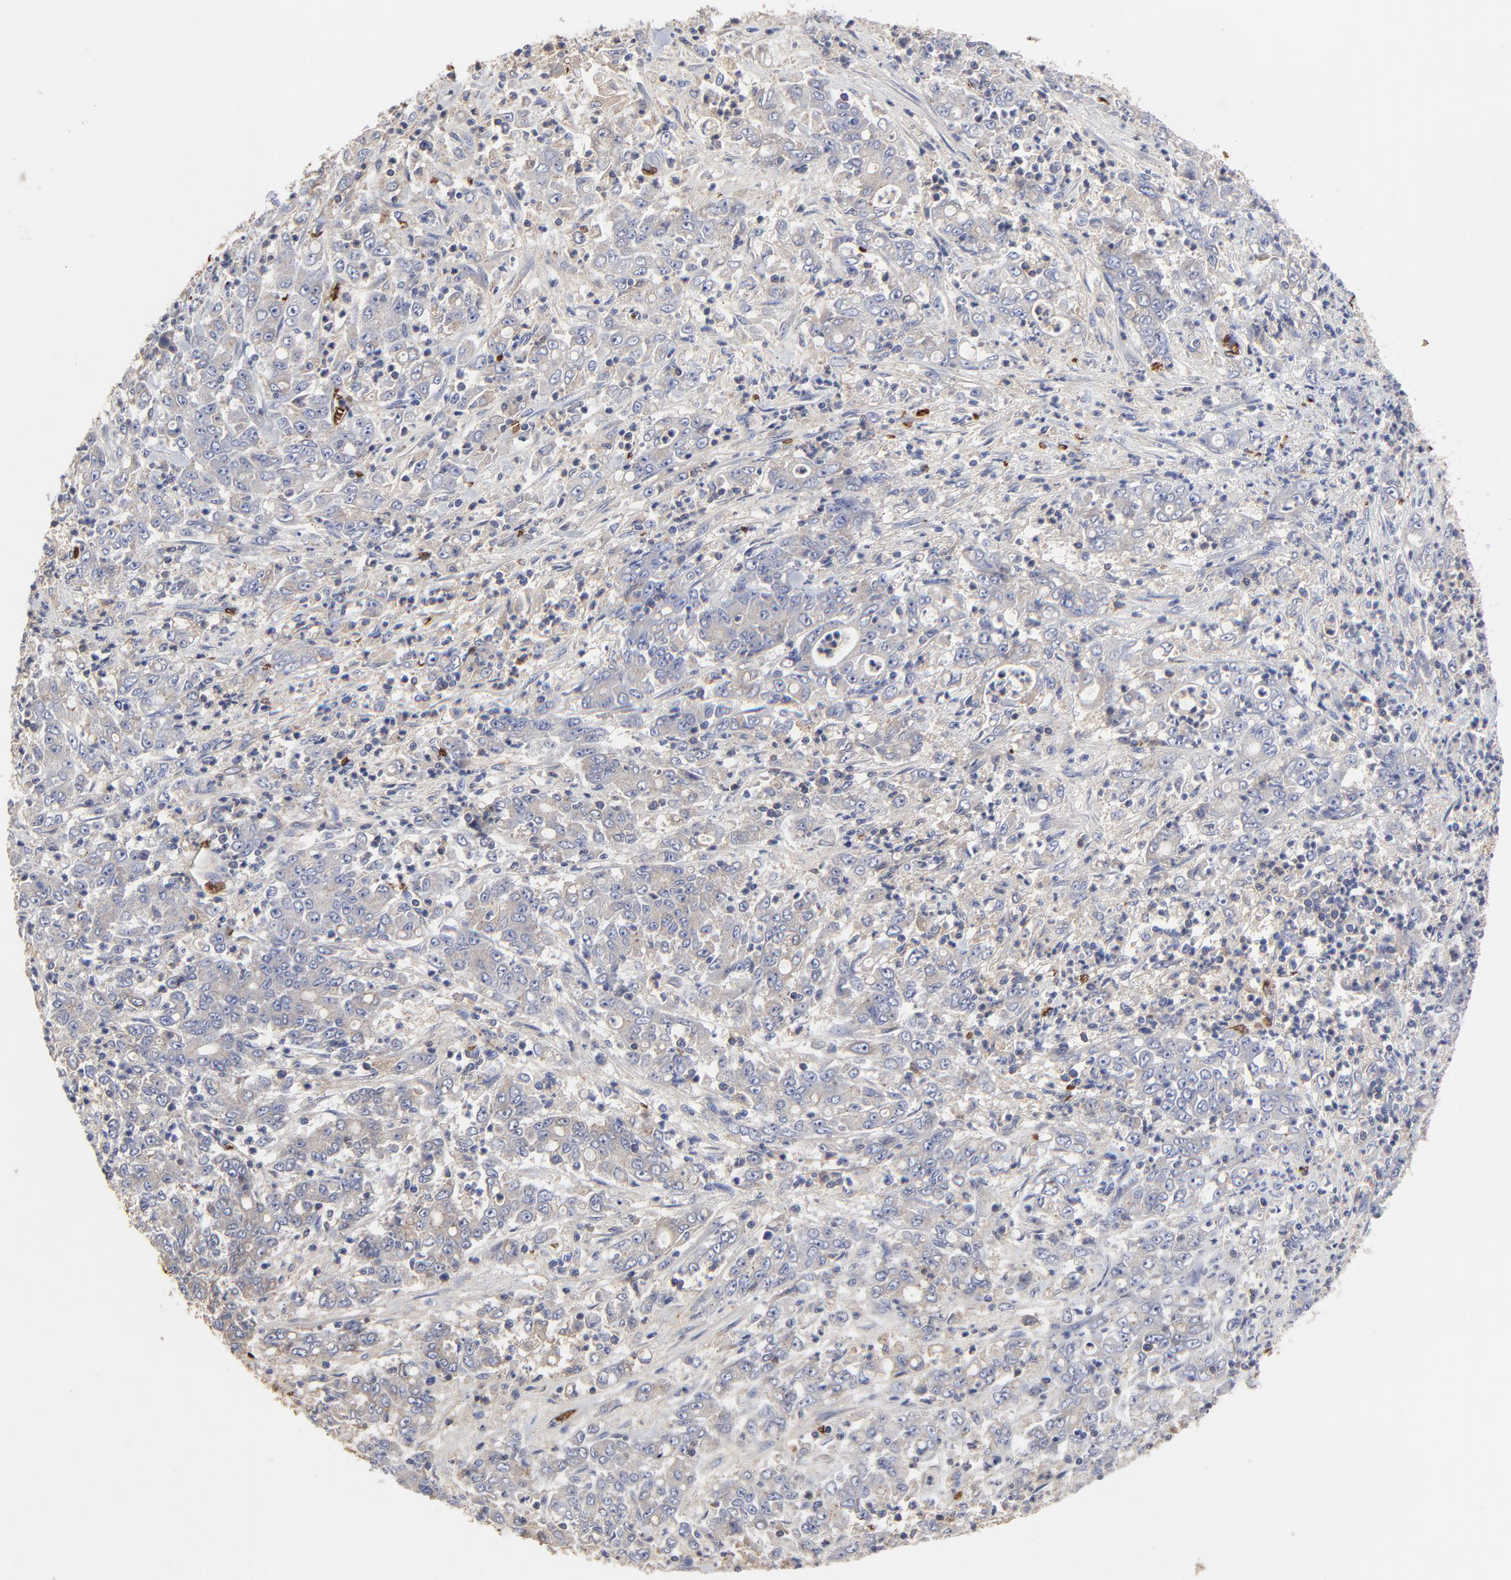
{"staining": {"intensity": "weak", "quantity": ">75%", "location": "cytoplasmic/membranous"}, "tissue": "stomach cancer", "cell_type": "Tumor cells", "image_type": "cancer", "snomed": [{"axis": "morphology", "description": "Adenocarcinoma, NOS"}, {"axis": "topography", "description": "Stomach, lower"}], "caption": "An immunohistochemistry photomicrograph of neoplastic tissue is shown. Protein staining in brown highlights weak cytoplasmic/membranous positivity in stomach cancer within tumor cells.", "gene": "PAG1", "patient": {"sex": "female", "age": 71}}